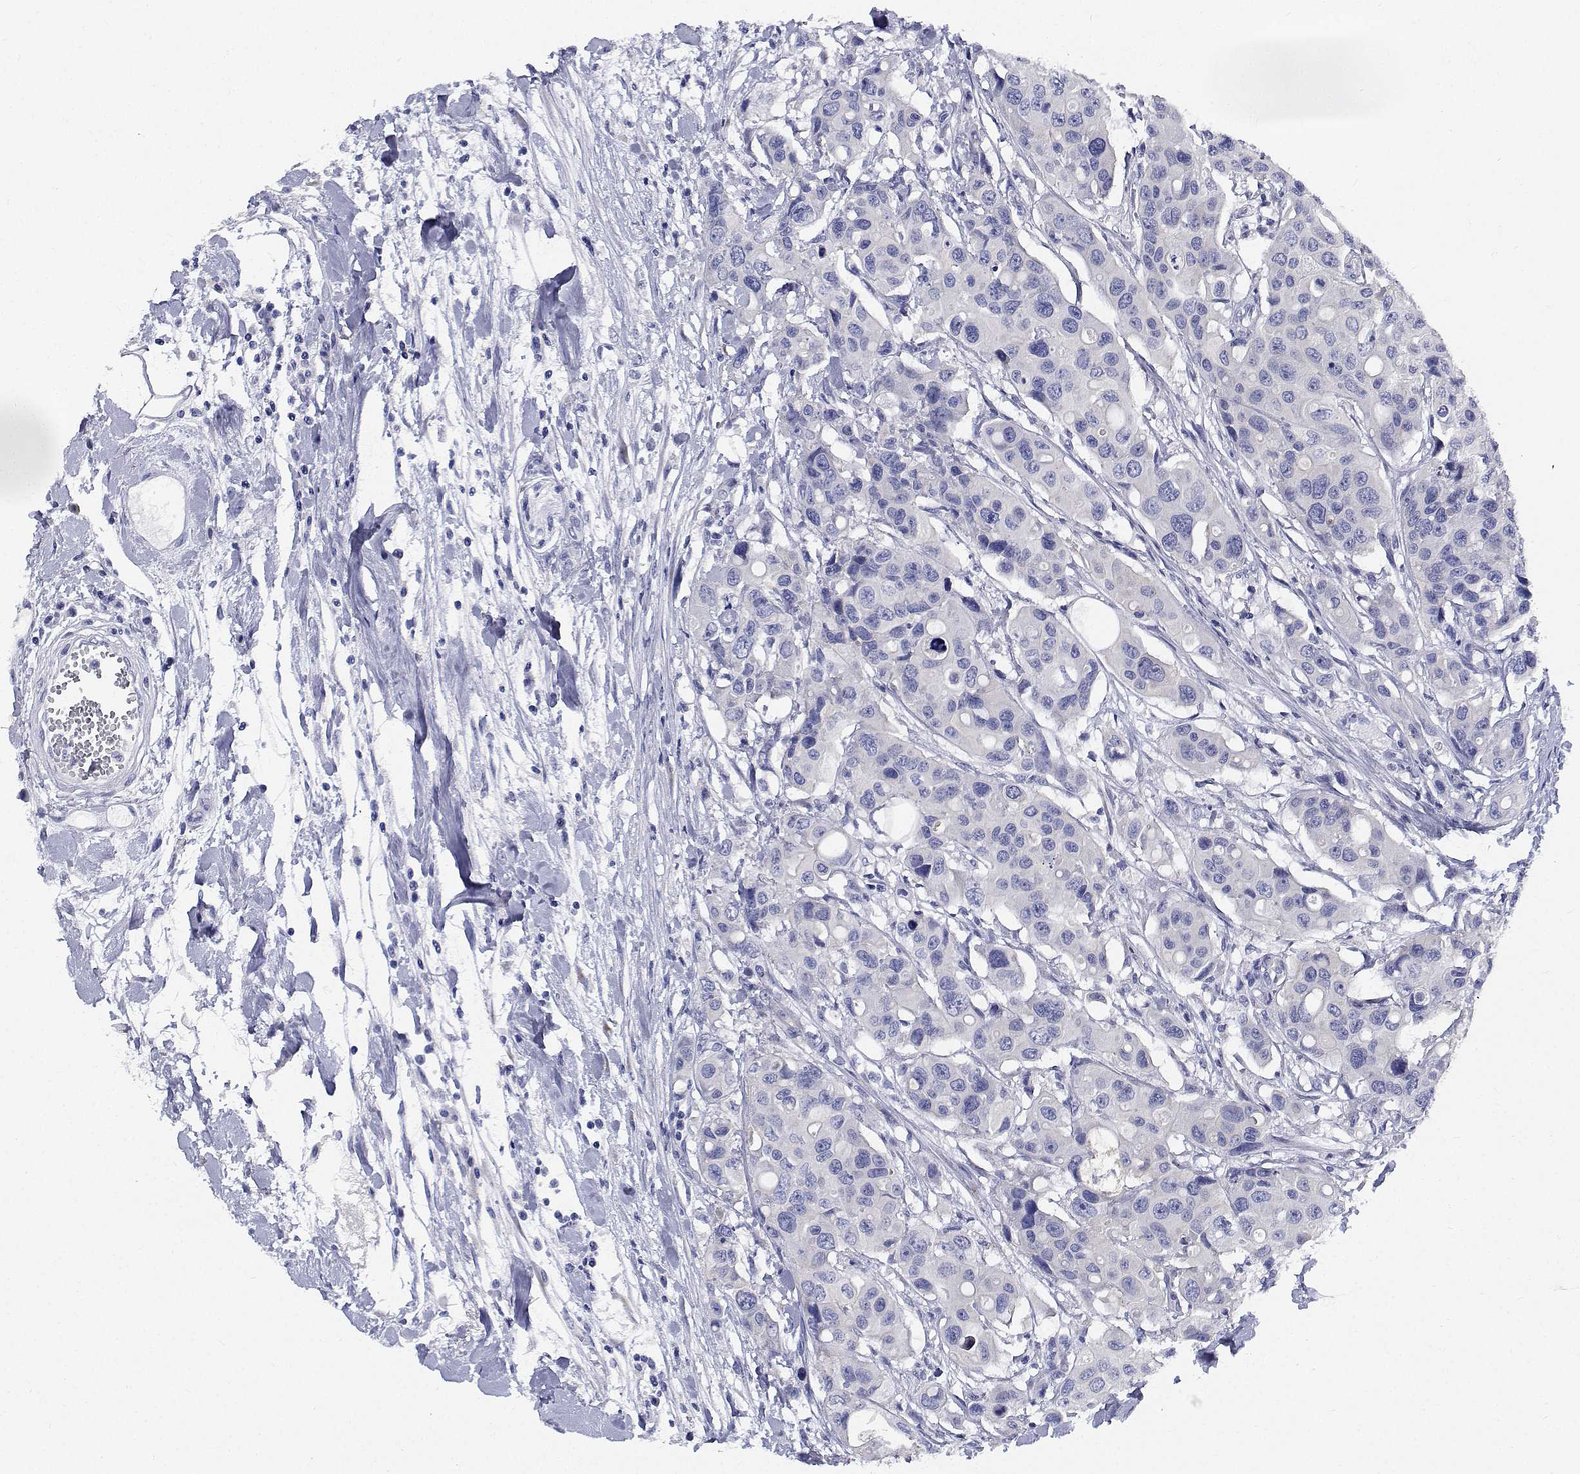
{"staining": {"intensity": "negative", "quantity": "none", "location": "none"}, "tissue": "colorectal cancer", "cell_type": "Tumor cells", "image_type": "cancer", "snomed": [{"axis": "morphology", "description": "Adenocarcinoma, NOS"}, {"axis": "topography", "description": "Colon"}], "caption": "DAB (3,3'-diaminobenzidine) immunohistochemical staining of human colorectal cancer reveals no significant staining in tumor cells. The staining was performed using DAB to visualize the protein expression in brown, while the nuclei were stained in blue with hematoxylin (Magnification: 20x).", "gene": "CDHR3", "patient": {"sex": "male", "age": 77}}